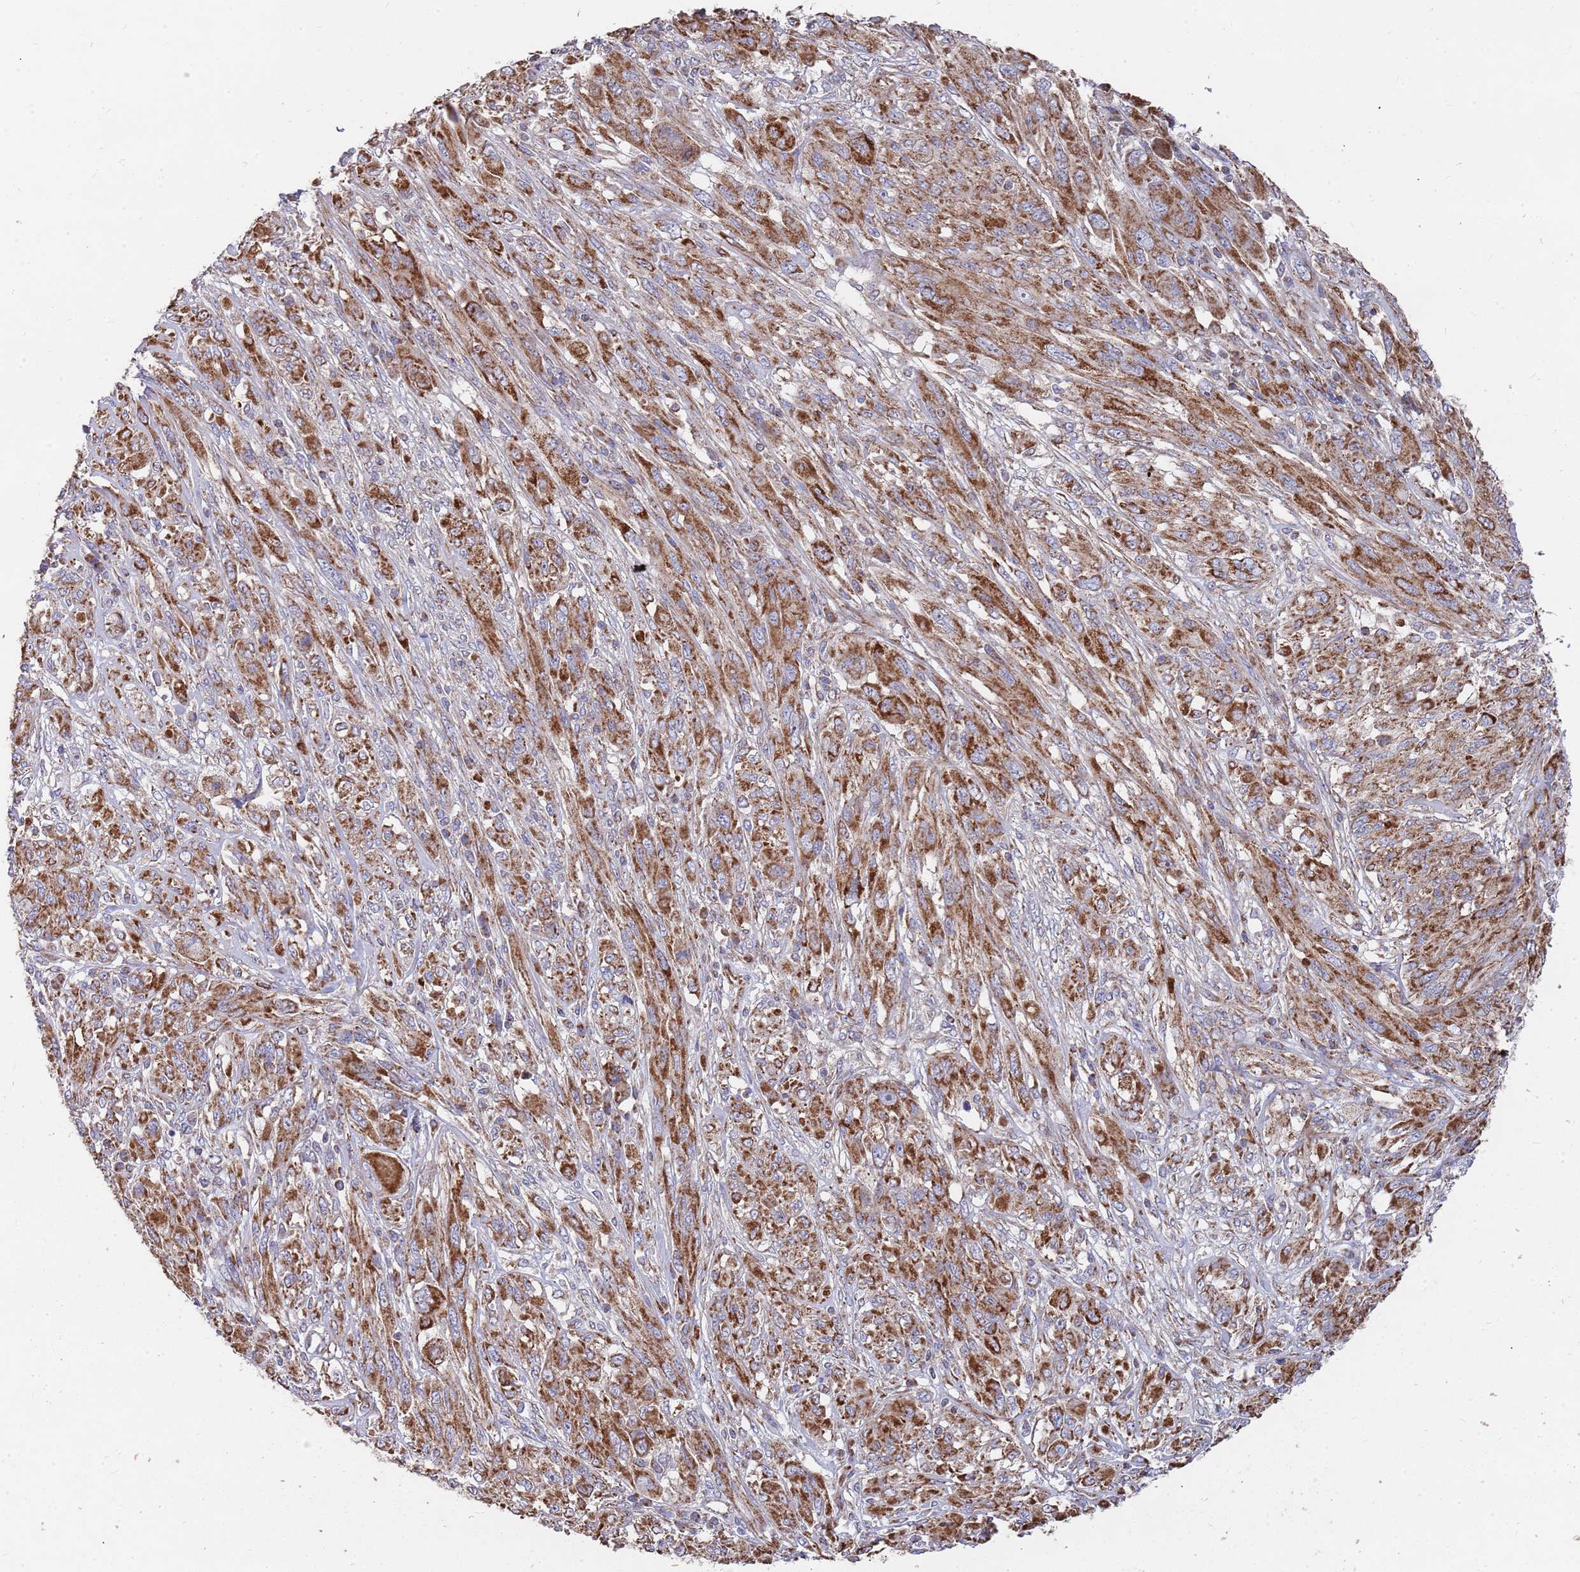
{"staining": {"intensity": "strong", "quantity": ">75%", "location": "cytoplasmic/membranous"}, "tissue": "melanoma", "cell_type": "Tumor cells", "image_type": "cancer", "snomed": [{"axis": "morphology", "description": "Malignant melanoma, NOS"}, {"axis": "topography", "description": "Skin"}], "caption": "Strong cytoplasmic/membranous expression is present in about >75% of tumor cells in melanoma.", "gene": "WDFY3", "patient": {"sex": "female", "age": 91}}